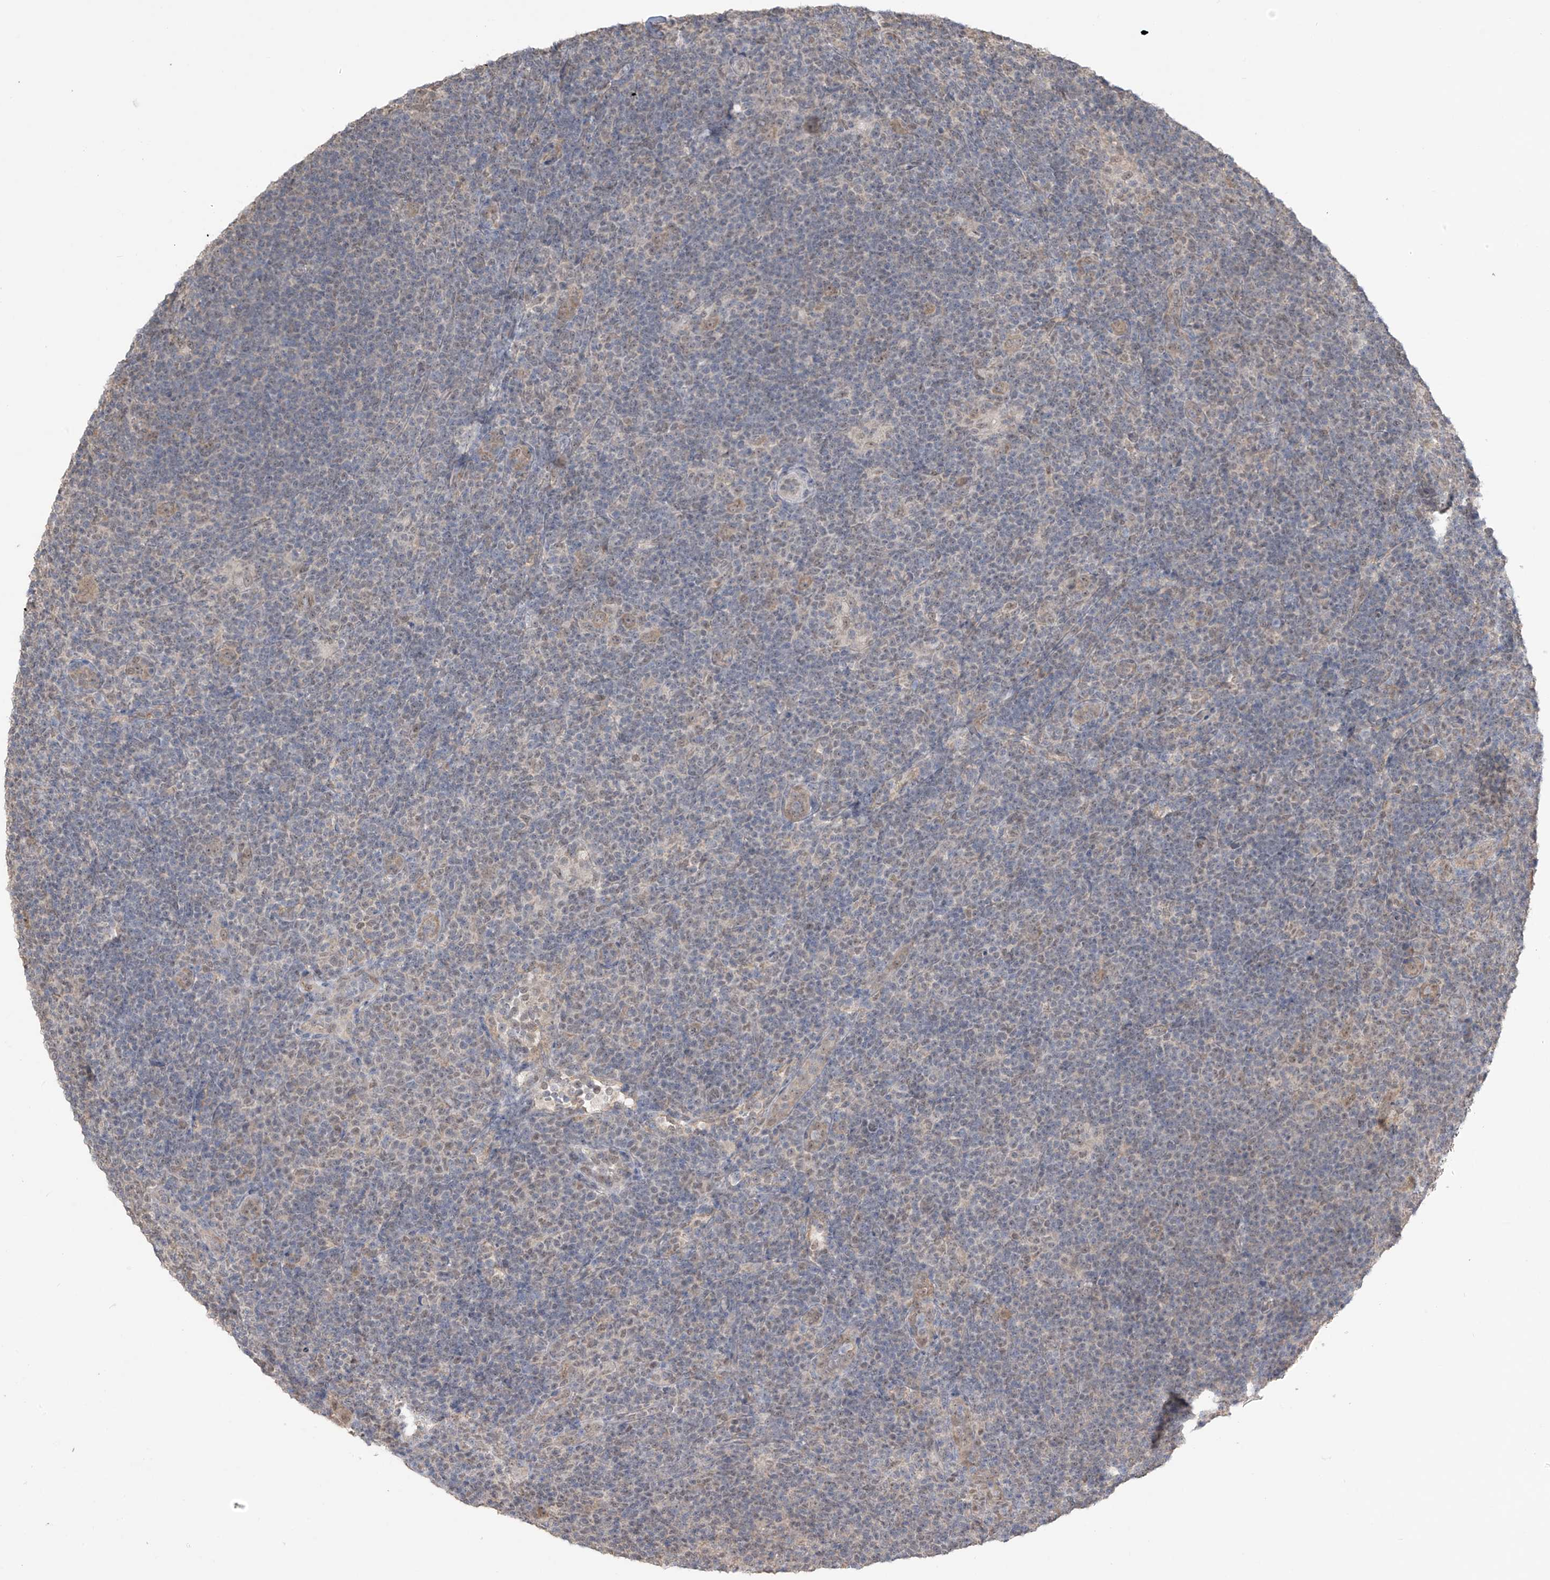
{"staining": {"intensity": "weak", "quantity": ">75%", "location": "cytoplasmic/membranous,nuclear"}, "tissue": "lymphoma", "cell_type": "Tumor cells", "image_type": "cancer", "snomed": [{"axis": "morphology", "description": "Hodgkin's disease, NOS"}, {"axis": "topography", "description": "Lymph node"}], "caption": "Brown immunohistochemical staining in lymphoma reveals weak cytoplasmic/membranous and nuclear expression in approximately >75% of tumor cells.", "gene": "KIAA1522", "patient": {"sex": "female", "age": 57}}